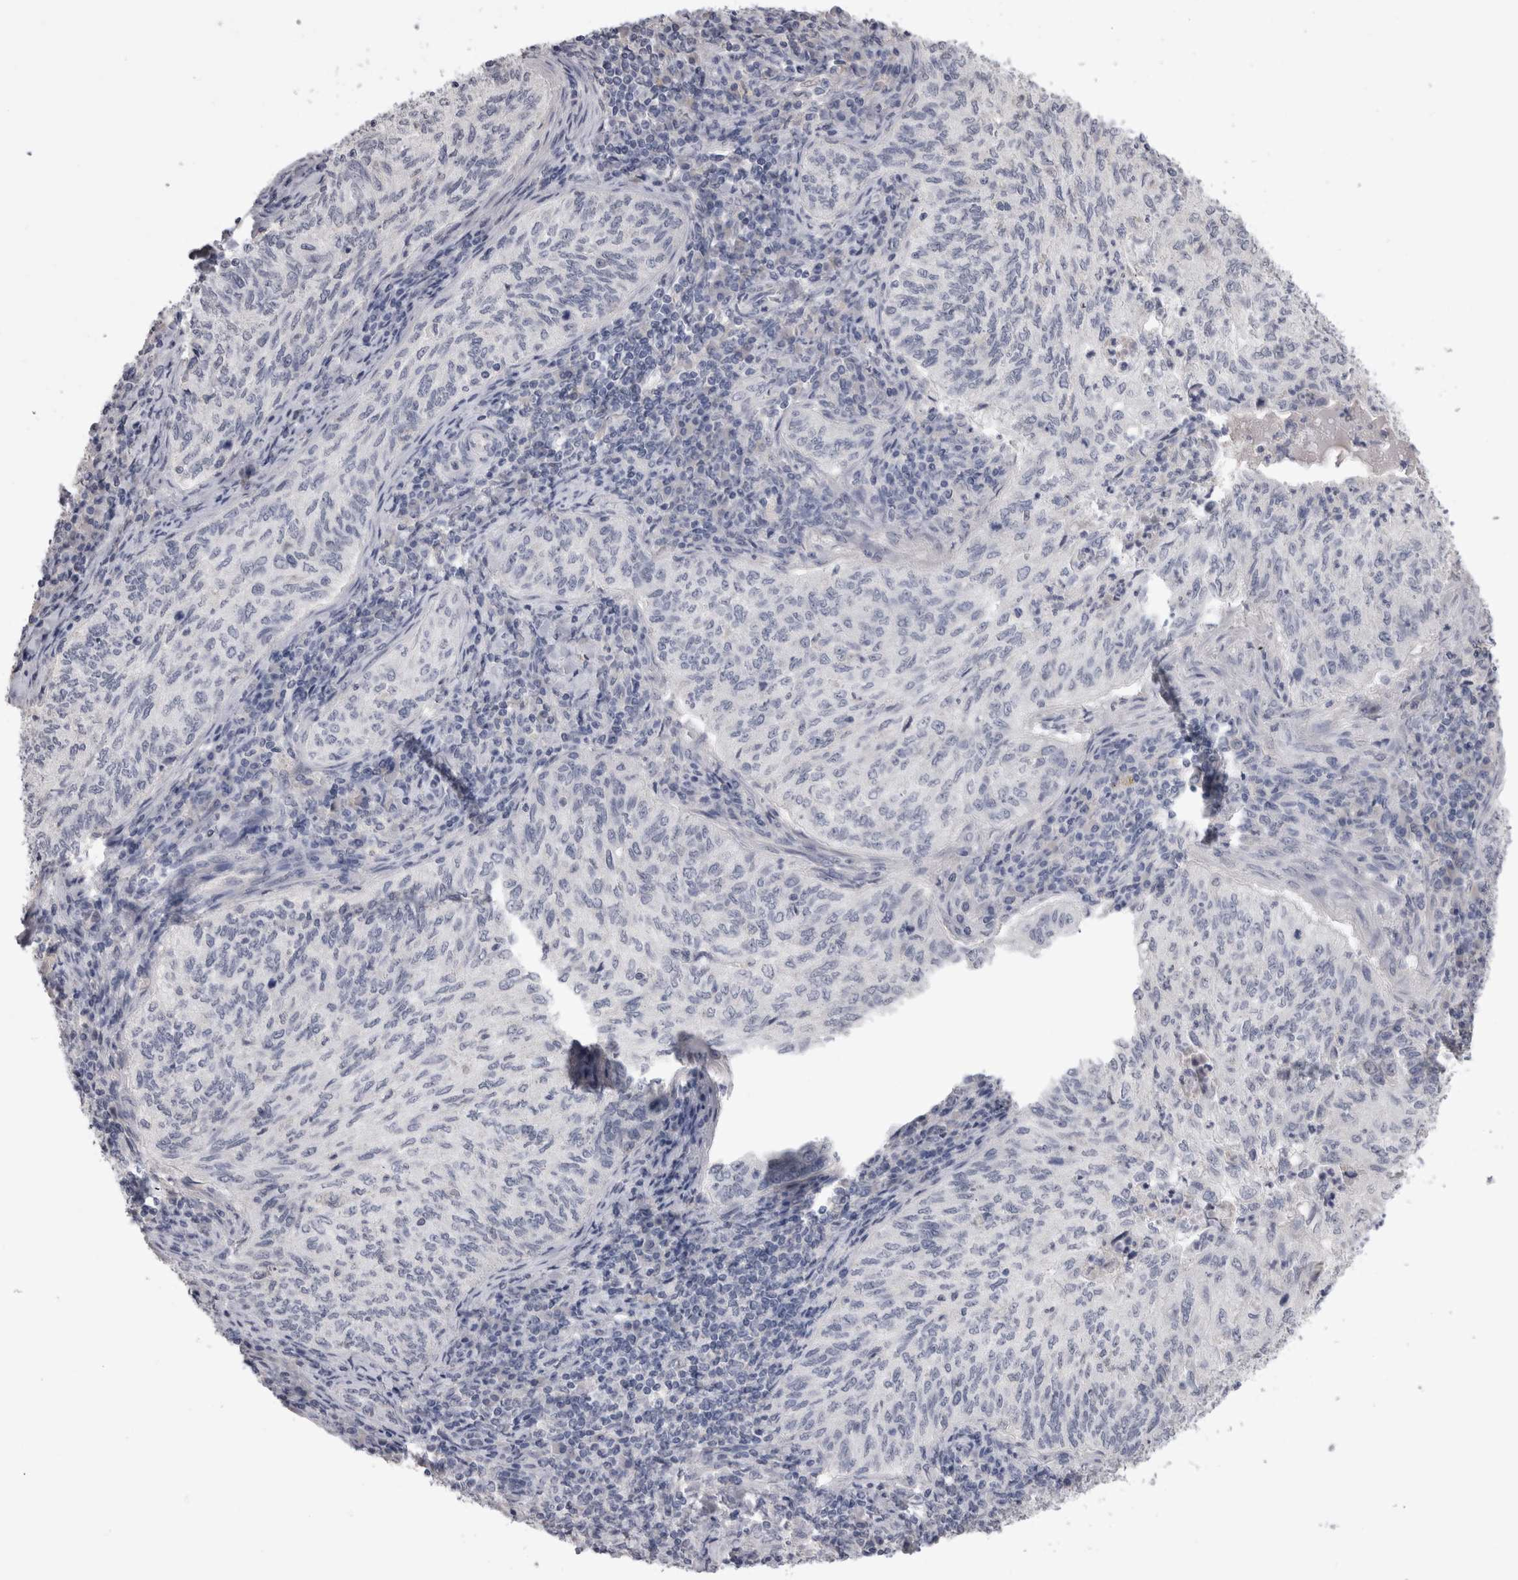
{"staining": {"intensity": "negative", "quantity": "none", "location": "none"}, "tissue": "cervical cancer", "cell_type": "Tumor cells", "image_type": "cancer", "snomed": [{"axis": "morphology", "description": "Squamous cell carcinoma, NOS"}, {"axis": "topography", "description": "Cervix"}], "caption": "Immunohistochemistry (IHC) histopathology image of neoplastic tissue: human cervical cancer (squamous cell carcinoma) stained with DAB (3,3'-diaminobenzidine) reveals no significant protein staining in tumor cells.", "gene": "ADAM2", "patient": {"sex": "female", "age": 30}}